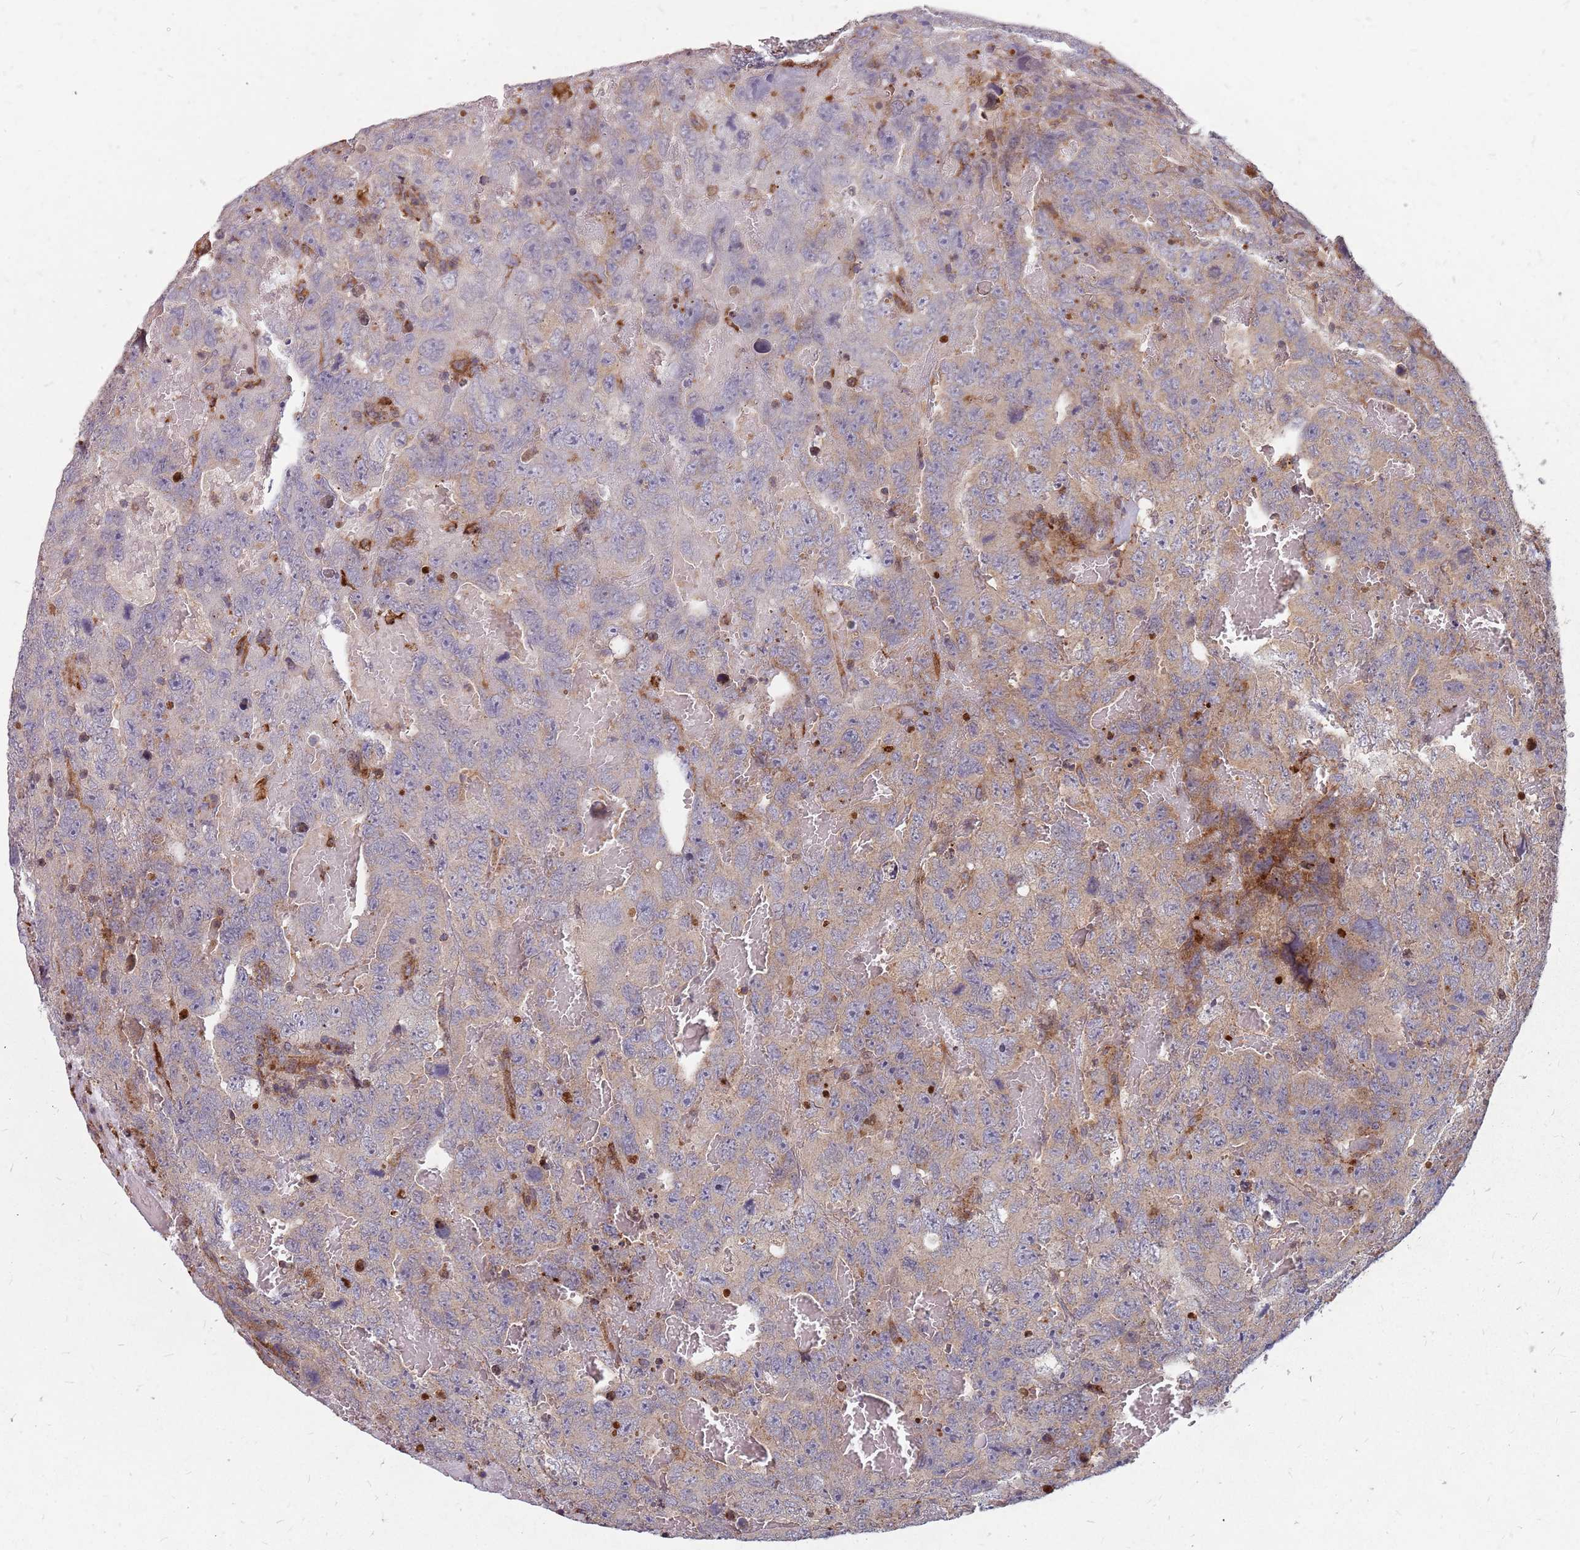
{"staining": {"intensity": "weak", "quantity": "<25%", "location": "cytoplasmic/membranous"}, "tissue": "testis cancer", "cell_type": "Tumor cells", "image_type": "cancer", "snomed": [{"axis": "morphology", "description": "Carcinoma, Embryonal, NOS"}, {"axis": "topography", "description": "Testis"}], "caption": "Immunohistochemistry image of neoplastic tissue: human testis embryonal carcinoma stained with DAB displays no significant protein staining in tumor cells.", "gene": "NME4", "patient": {"sex": "male", "age": 45}}